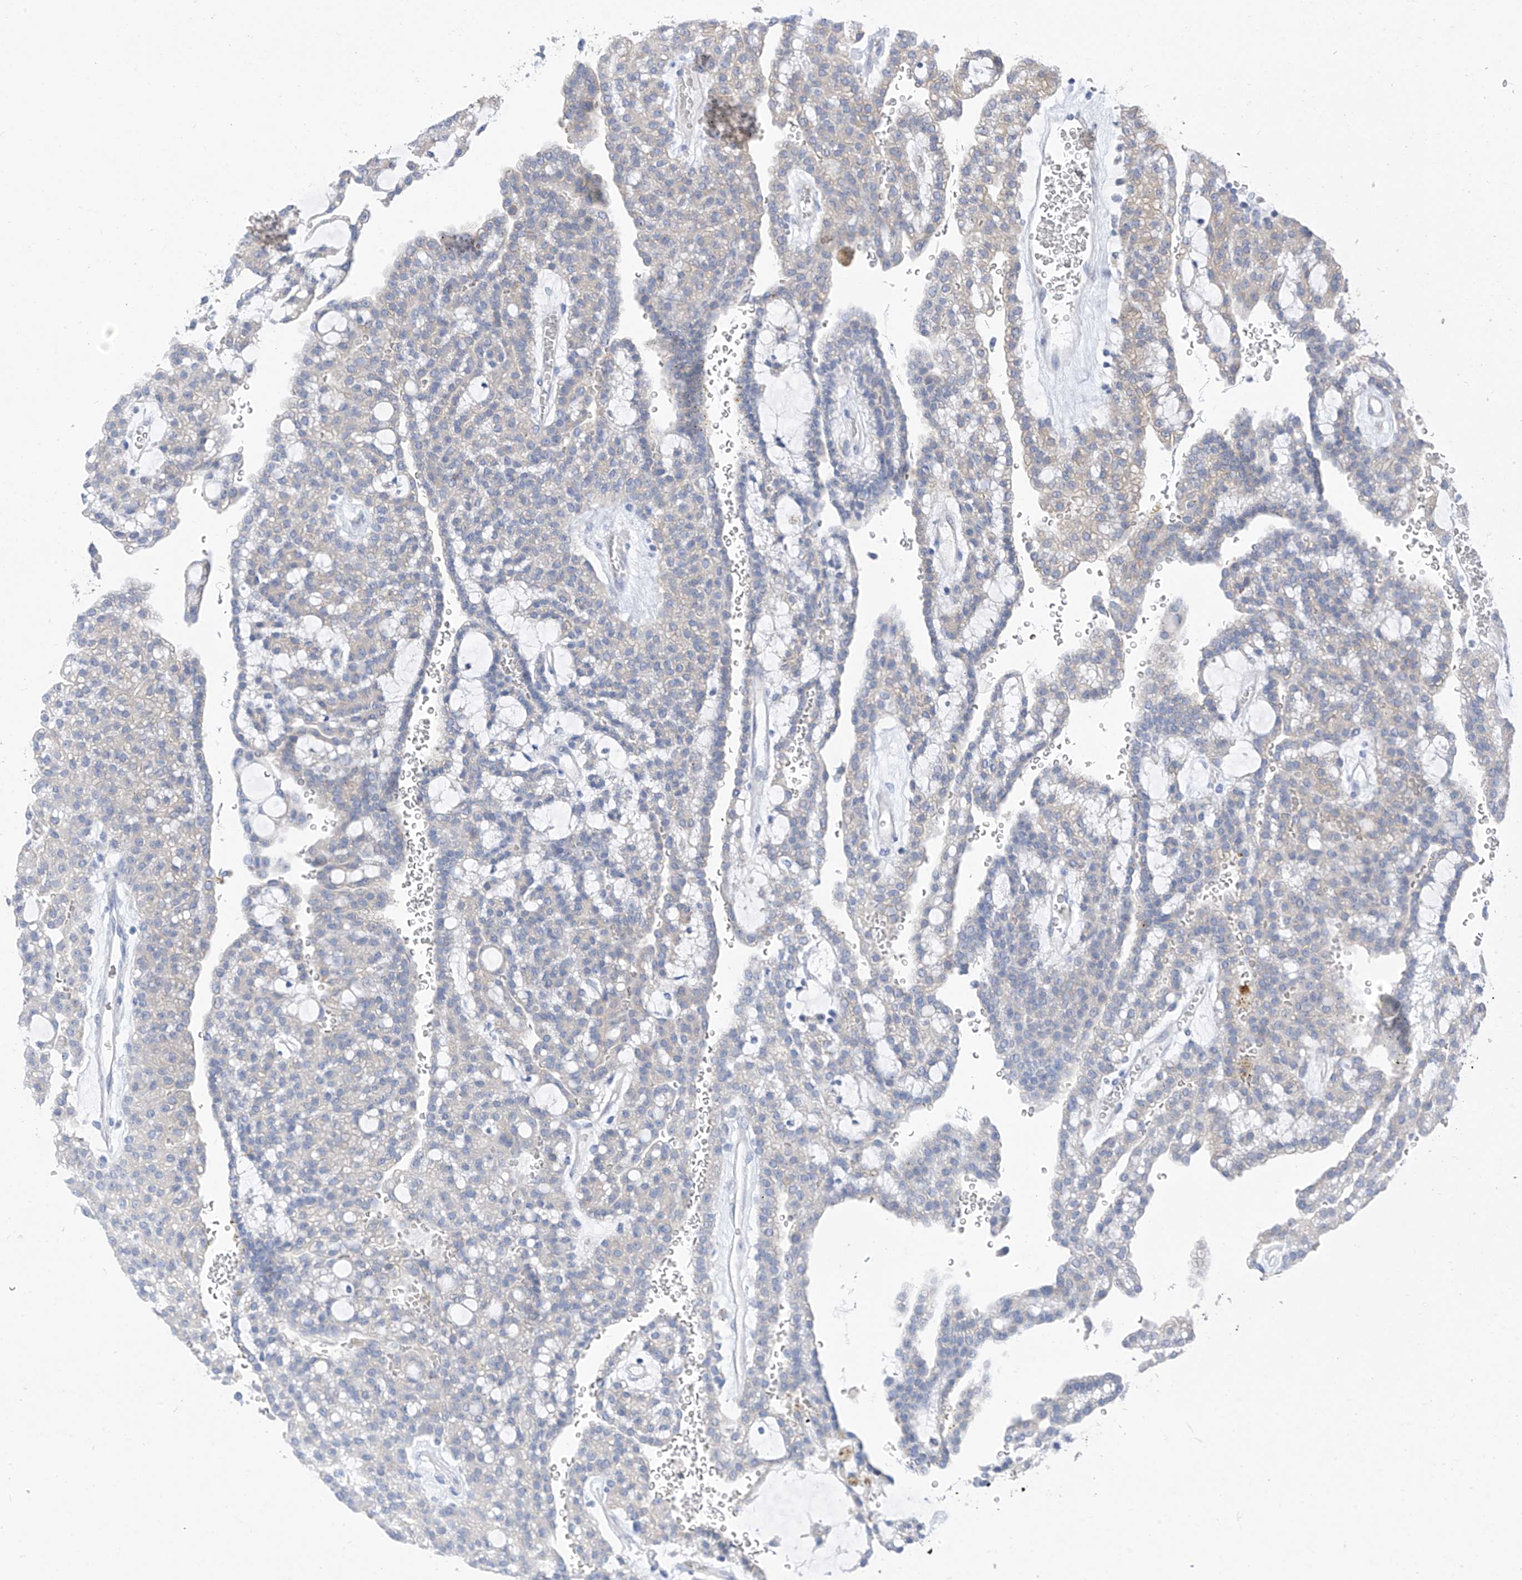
{"staining": {"intensity": "negative", "quantity": "none", "location": "none"}, "tissue": "renal cancer", "cell_type": "Tumor cells", "image_type": "cancer", "snomed": [{"axis": "morphology", "description": "Adenocarcinoma, NOS"}, {"axis": "topography", "description": "Kidney"}], "caption": "Immunohistochemistry micrograph of human renal cancer stained for a protein (brown), which shows no positivity in tumor cells.", "gene": "LDAH", "patient": {"sex": "male", "age": 63}}